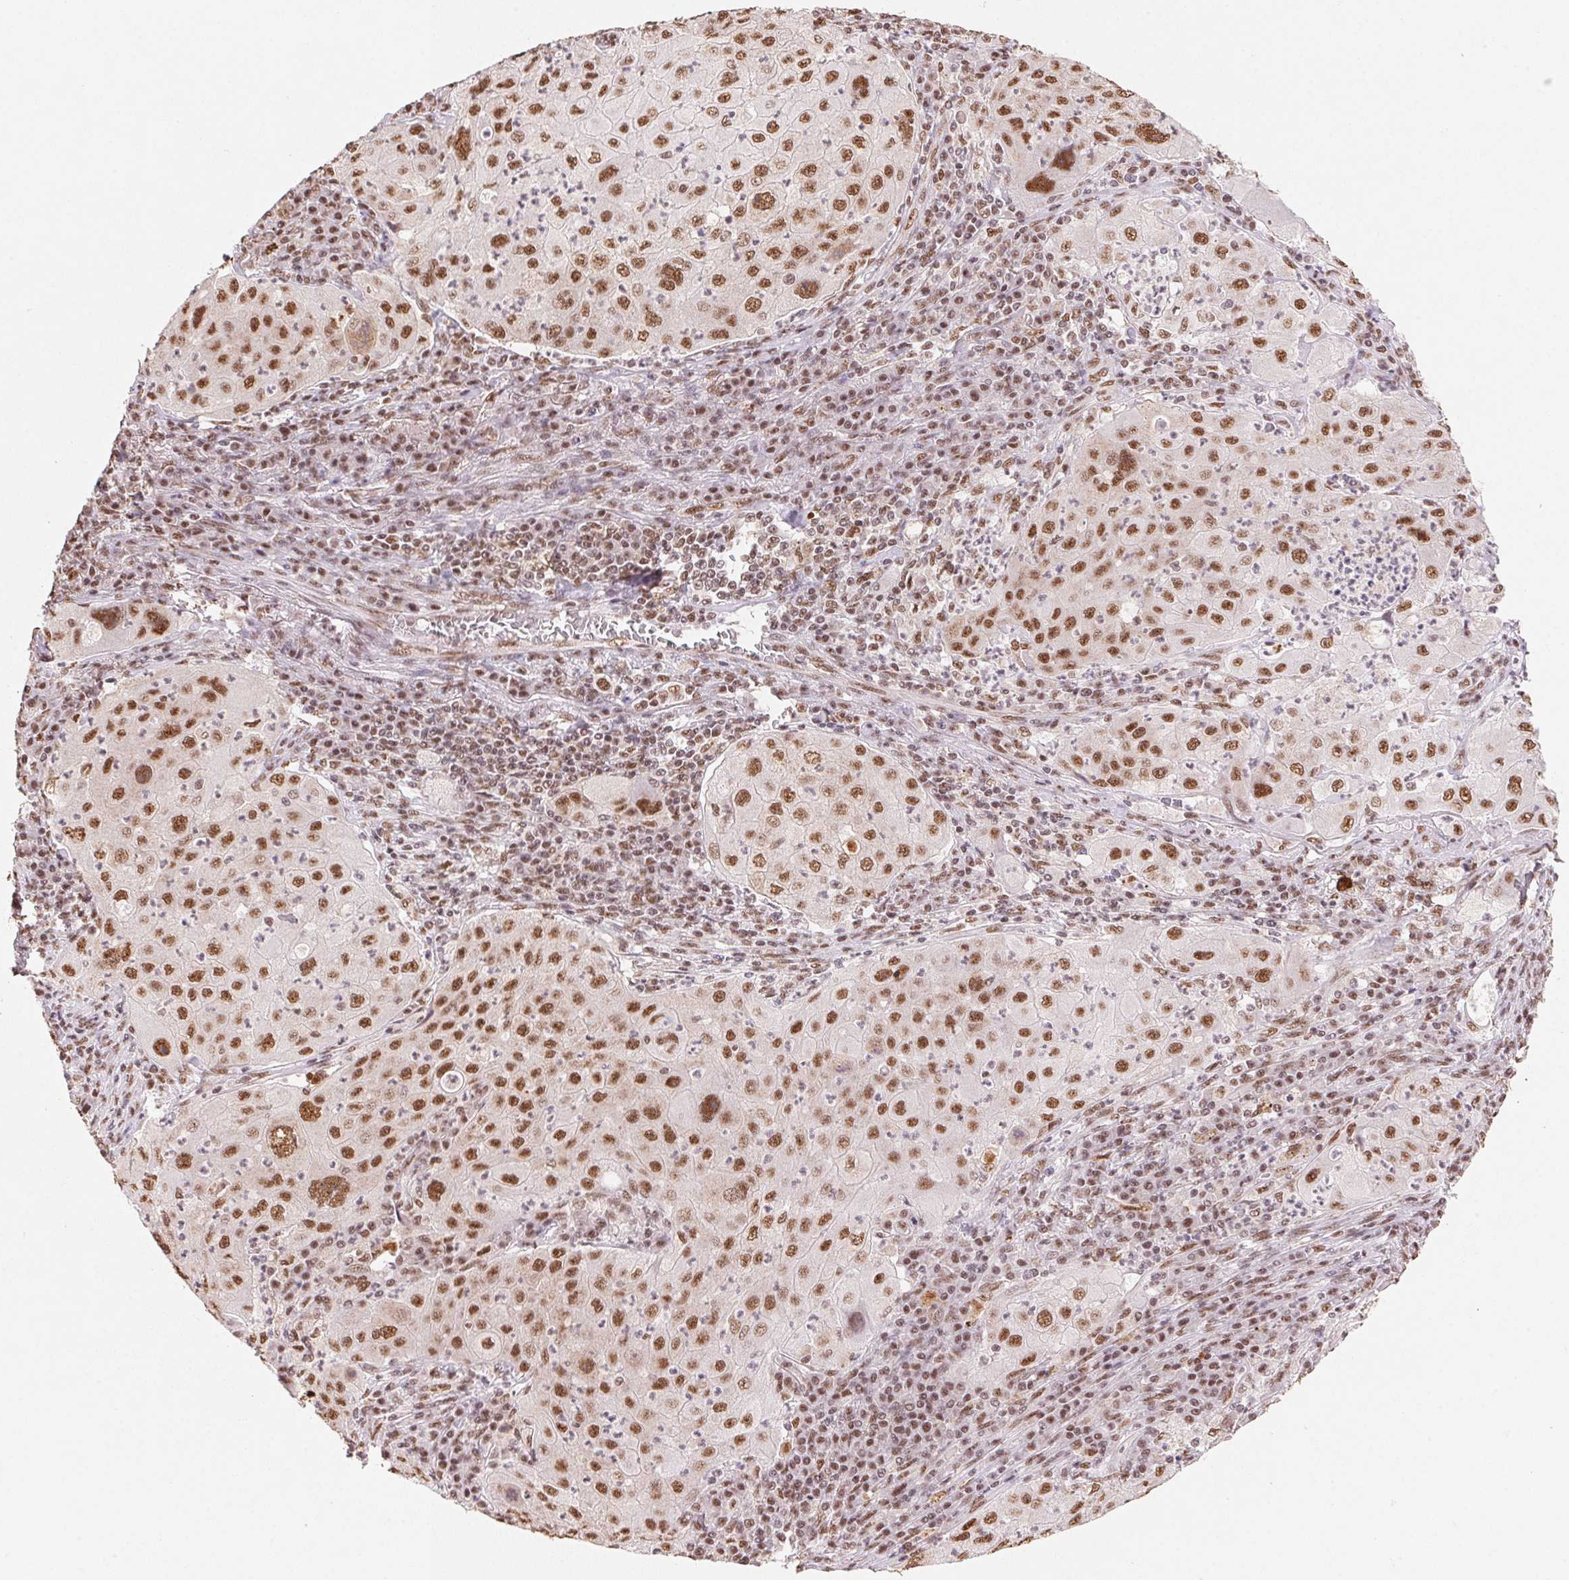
{"staining": {"intensity": "moderate", "quantity": ">75%", "location": "nuclear"}, "tissue": "lung cancer", "cell_type": "Tumor cells", "image_type": "cancer", "snomed": [{"axis": "morphology", "description": "Squamous cell carcinoma, NOS"}, {"axis": "topography", "description": "Lung"}], "caption": "Squamous cell carcinoma (lung) stained for a protein (brown) exhibits moderate nuclear positive staining in approximately >75% of tumor cells.", "gene": "SNRPG", "patient": {"sex": "female", "age": 59}}